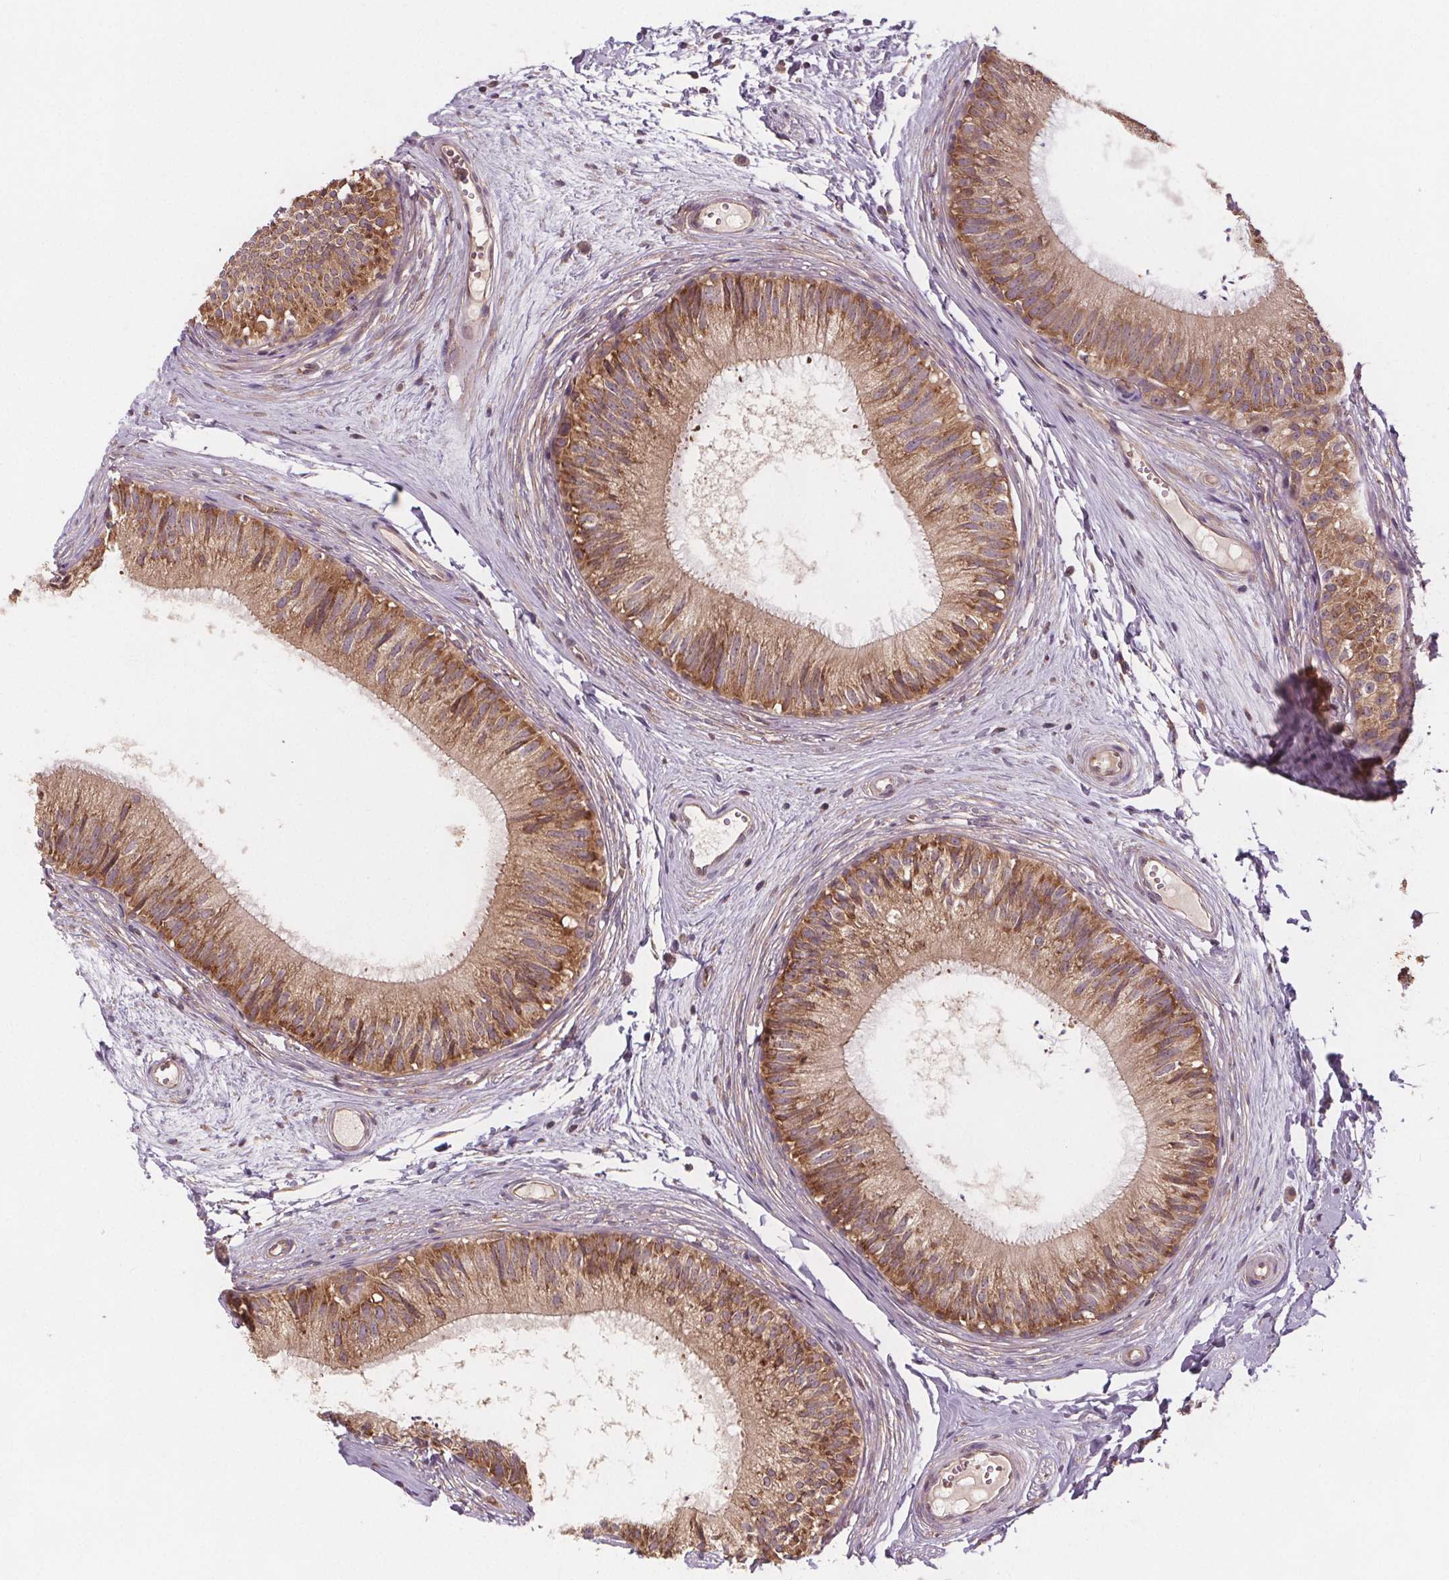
{"staining": {"intensity": "moderate", "quantity": ">75%", "location": "cytoplasmic/membranous"}, "tissue": "epididymis", "cell_type": "Glandular cells", "image_type": "normal", "snomed": [{"axis": "morphology", "description": "Normal tissue, NOS"}, {"axis": "topography", "description": "Epididymis"}], "caption": "Immunohistochemical staining of normal human epididymis exhibits >75% levels of moderate cytoplasmic/membranous protein expression in approximately >75% of glandular cells.", "gene": "EIF3D", "patient": {"sex": "male", "age": 29}}